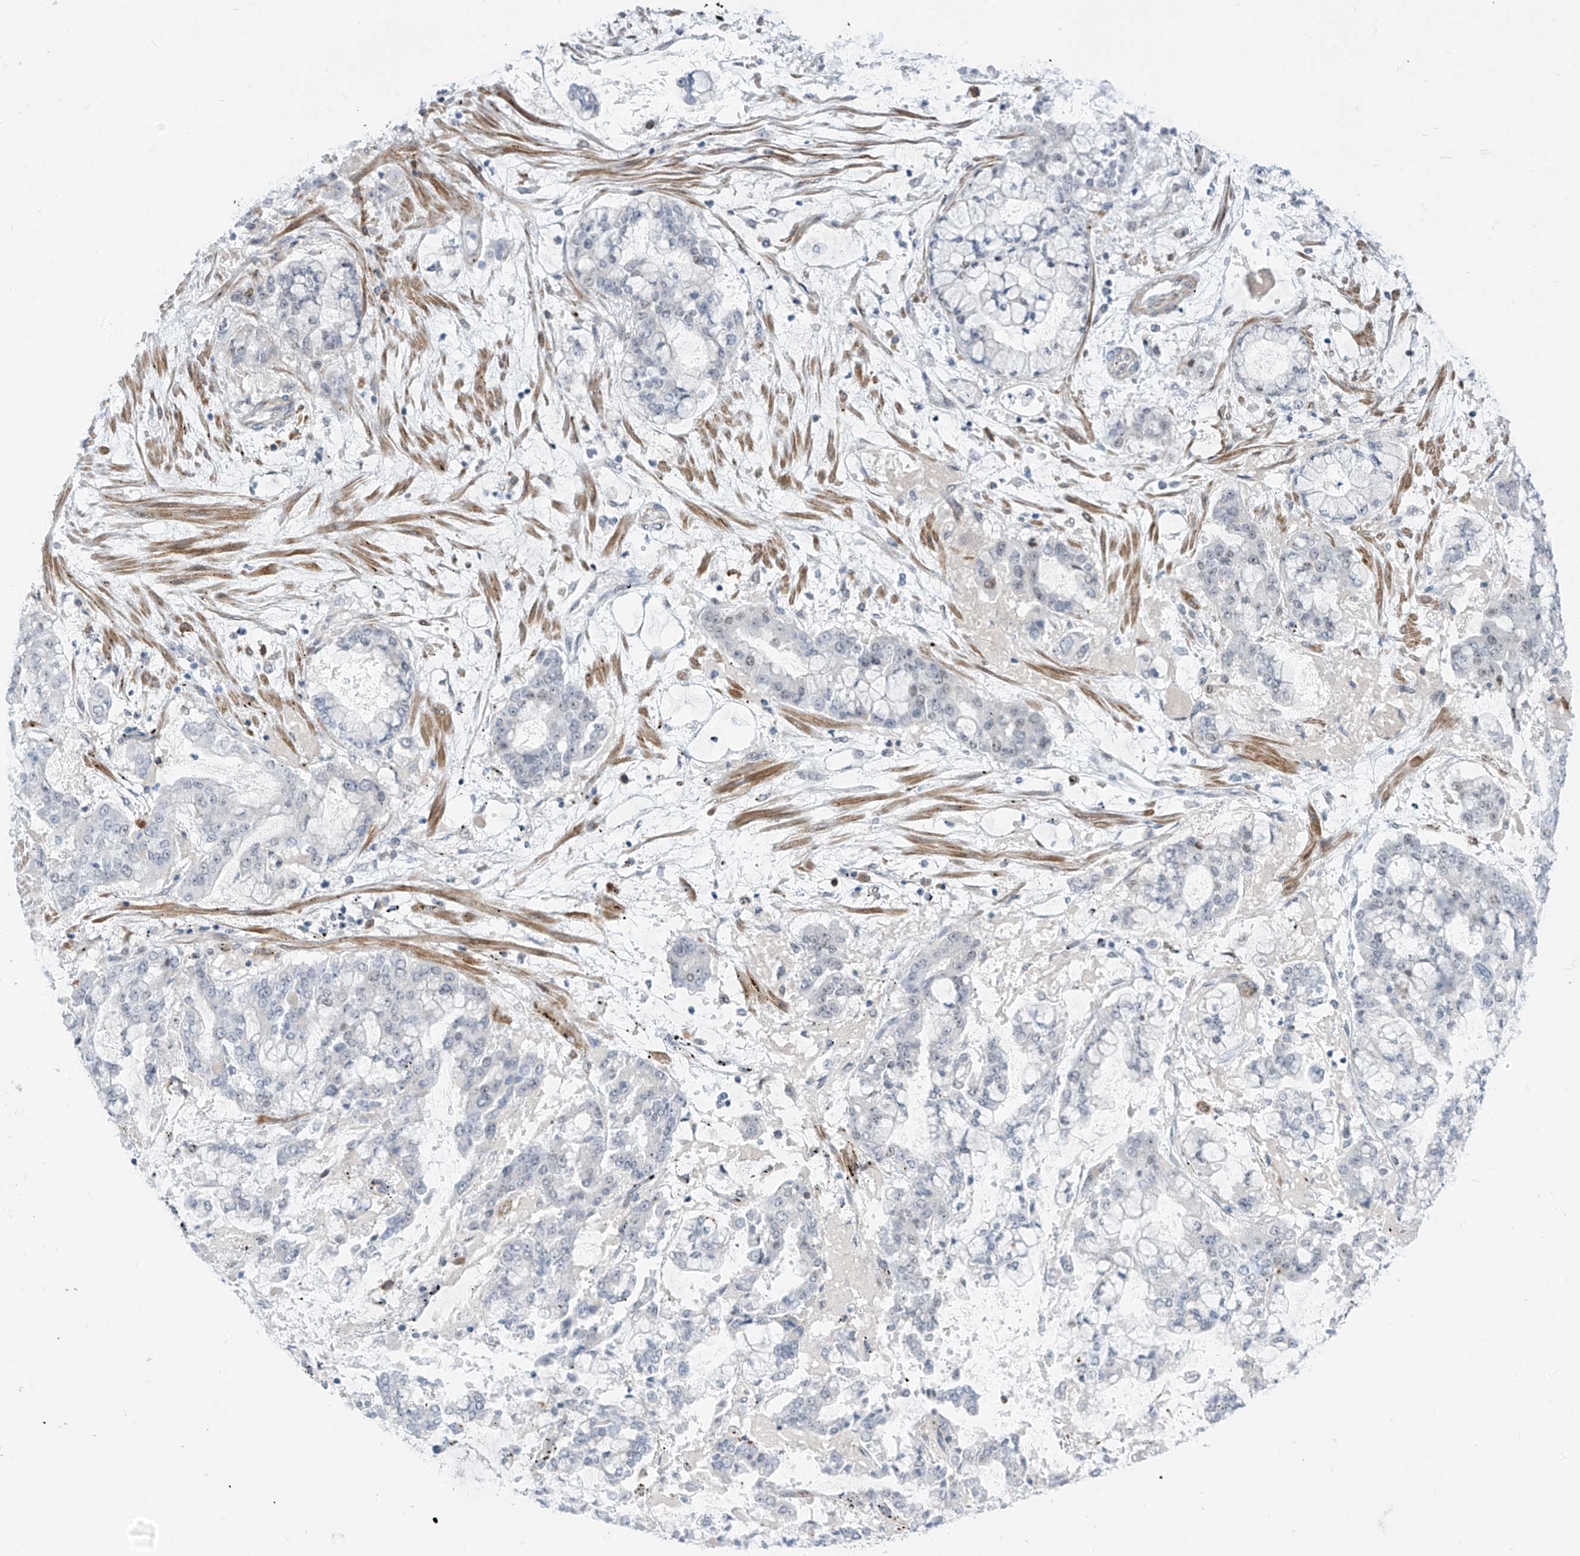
{"staining": {"intensity": "negative", "quantity": "none", "location": "none"}, "tissue": "stomach cancer", "cell_type": "Tumor cells", "image_type": "cancer", "snomed": [{"axis": "morphology", "description": "Normal tissue, NOS"}, {"axis": "morphology", "description": "Adenocarcinoma, NOS"}, {"axis": "topography", "description": "Stomach, upper"}, {"axis": "topography", "description": "Stomach"}], "caption": "Immunohistochemistry (IHC) of stomach cancer reveals no expression in tumor cells.", "gene": "LIN9", "patient": {"sex": "male", "age": 76}}